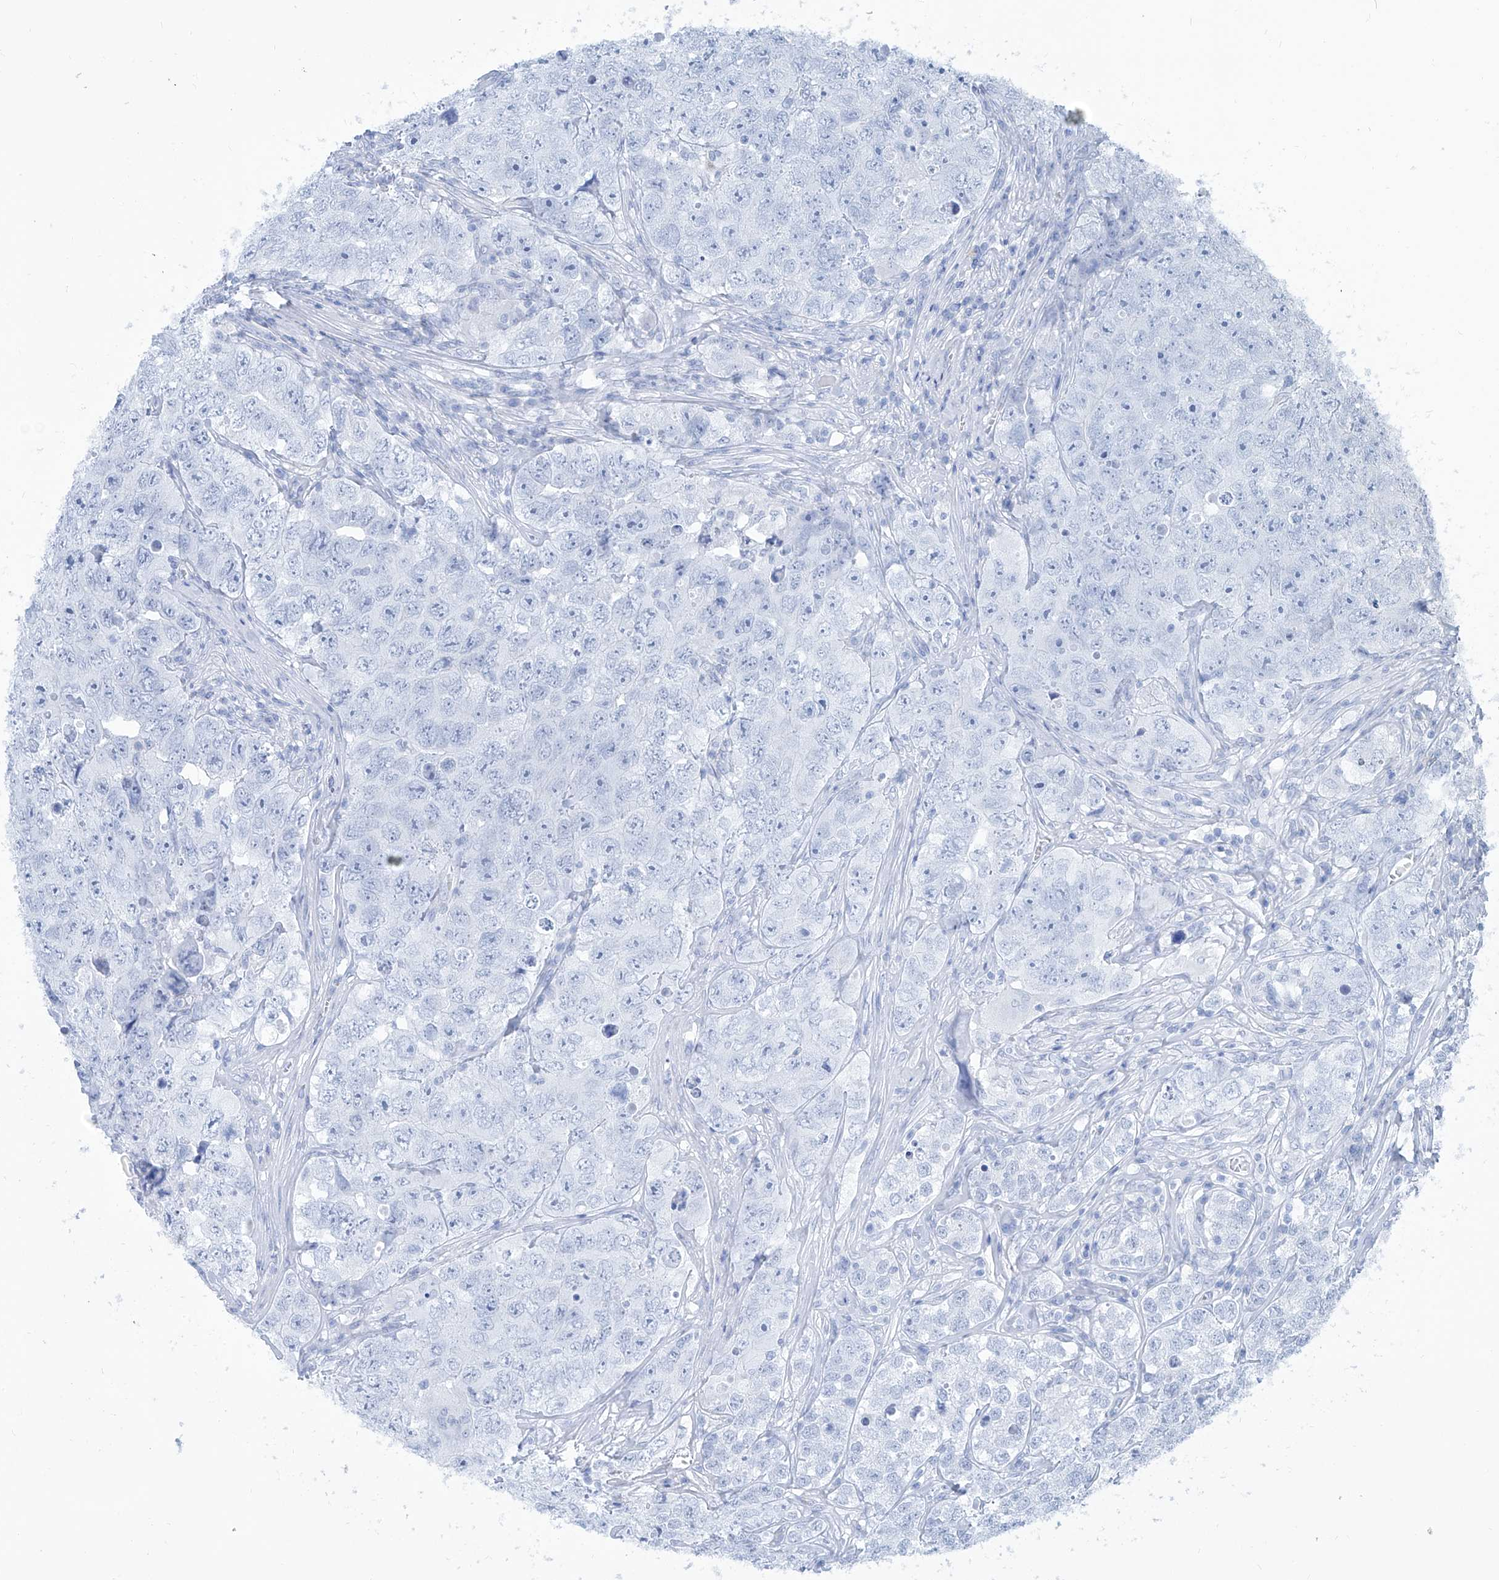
{"staining": {"intensity": "negative", "quantity": "none", "location": "none"}, "tissue": "testis cancer", "cell_type": "Tumor cells", "image_type": "cancer", "snomed": [{"axis": "morphology", "description": "Seminoma, NOS"}, {"axis": "morphology", "description": "Carcinoma, Embryonal, NOS"}, {"axis": "topography", "description": "Testis"}], "caption": "This image is of testis cancer stained with immunohistochemistry (IHC) to label a protein in brown with the nuclei are counter-stained blue. There is no positivity in tumor cells.", "gene": "ZBTB48", "patient": {"sex": "male", "age": 43}}